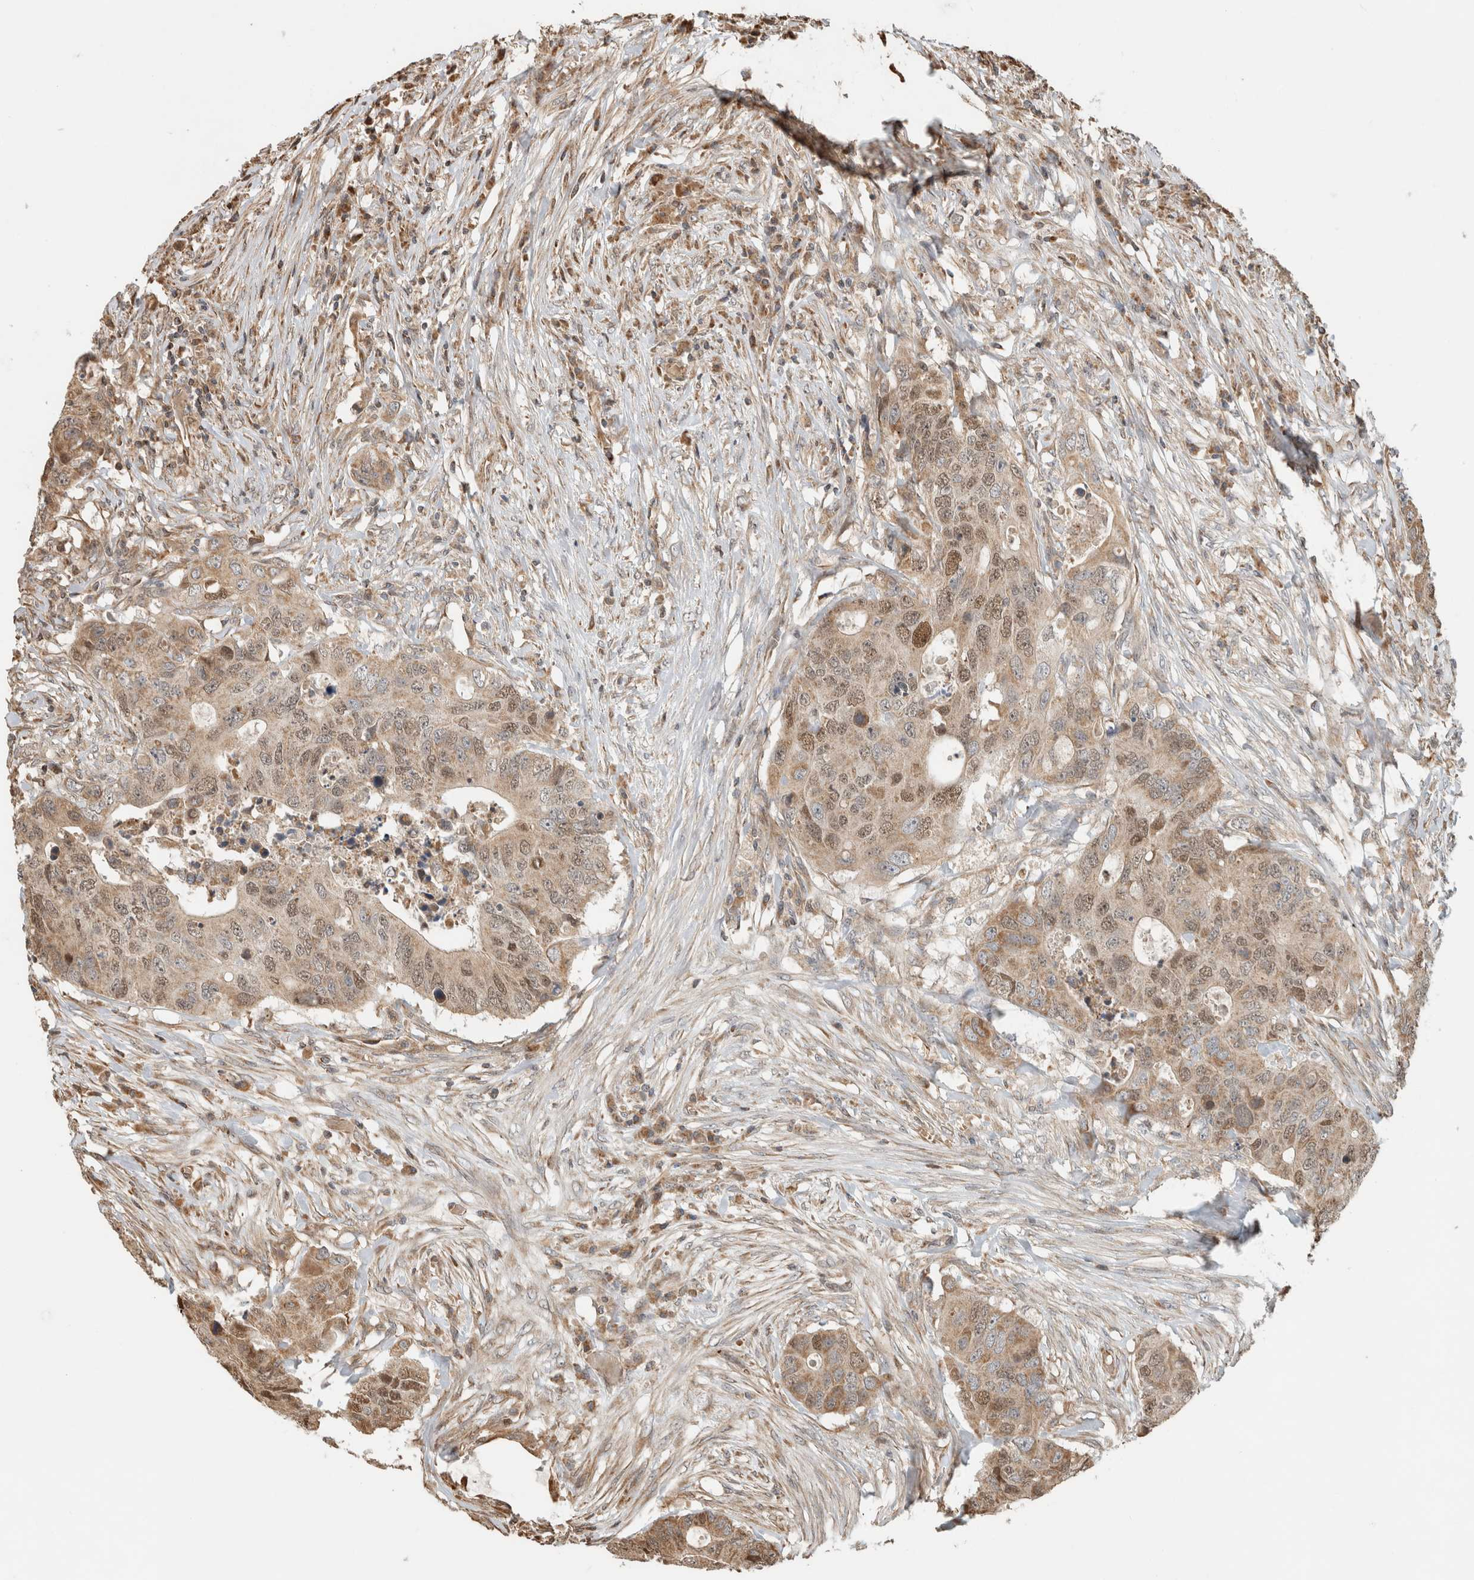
{"staining": {"intensity": "weak", "quantity": ">75%", "location": "cytoplasmic/membranous,nuclear"}, "tissue": "colorectal cancer", "cell_type": "Tumor cells", "image_type": "cancer", "snomed": [{"axis": "morphology", "description": "Adenocarcinoma, NOS"}, {"axis": "topography", "description": "Colon"}], "caption": "Immunohistochemistry photomicrograph of human colorectal adenocarcinoma stained for a protein (brown), which exhibits low levels of weak cytoplasmic/membranous and nuclear positivity in about >75% of tumor cells.", "gene": "GINS4", "patient": {"sex": "male", "age": 71}}